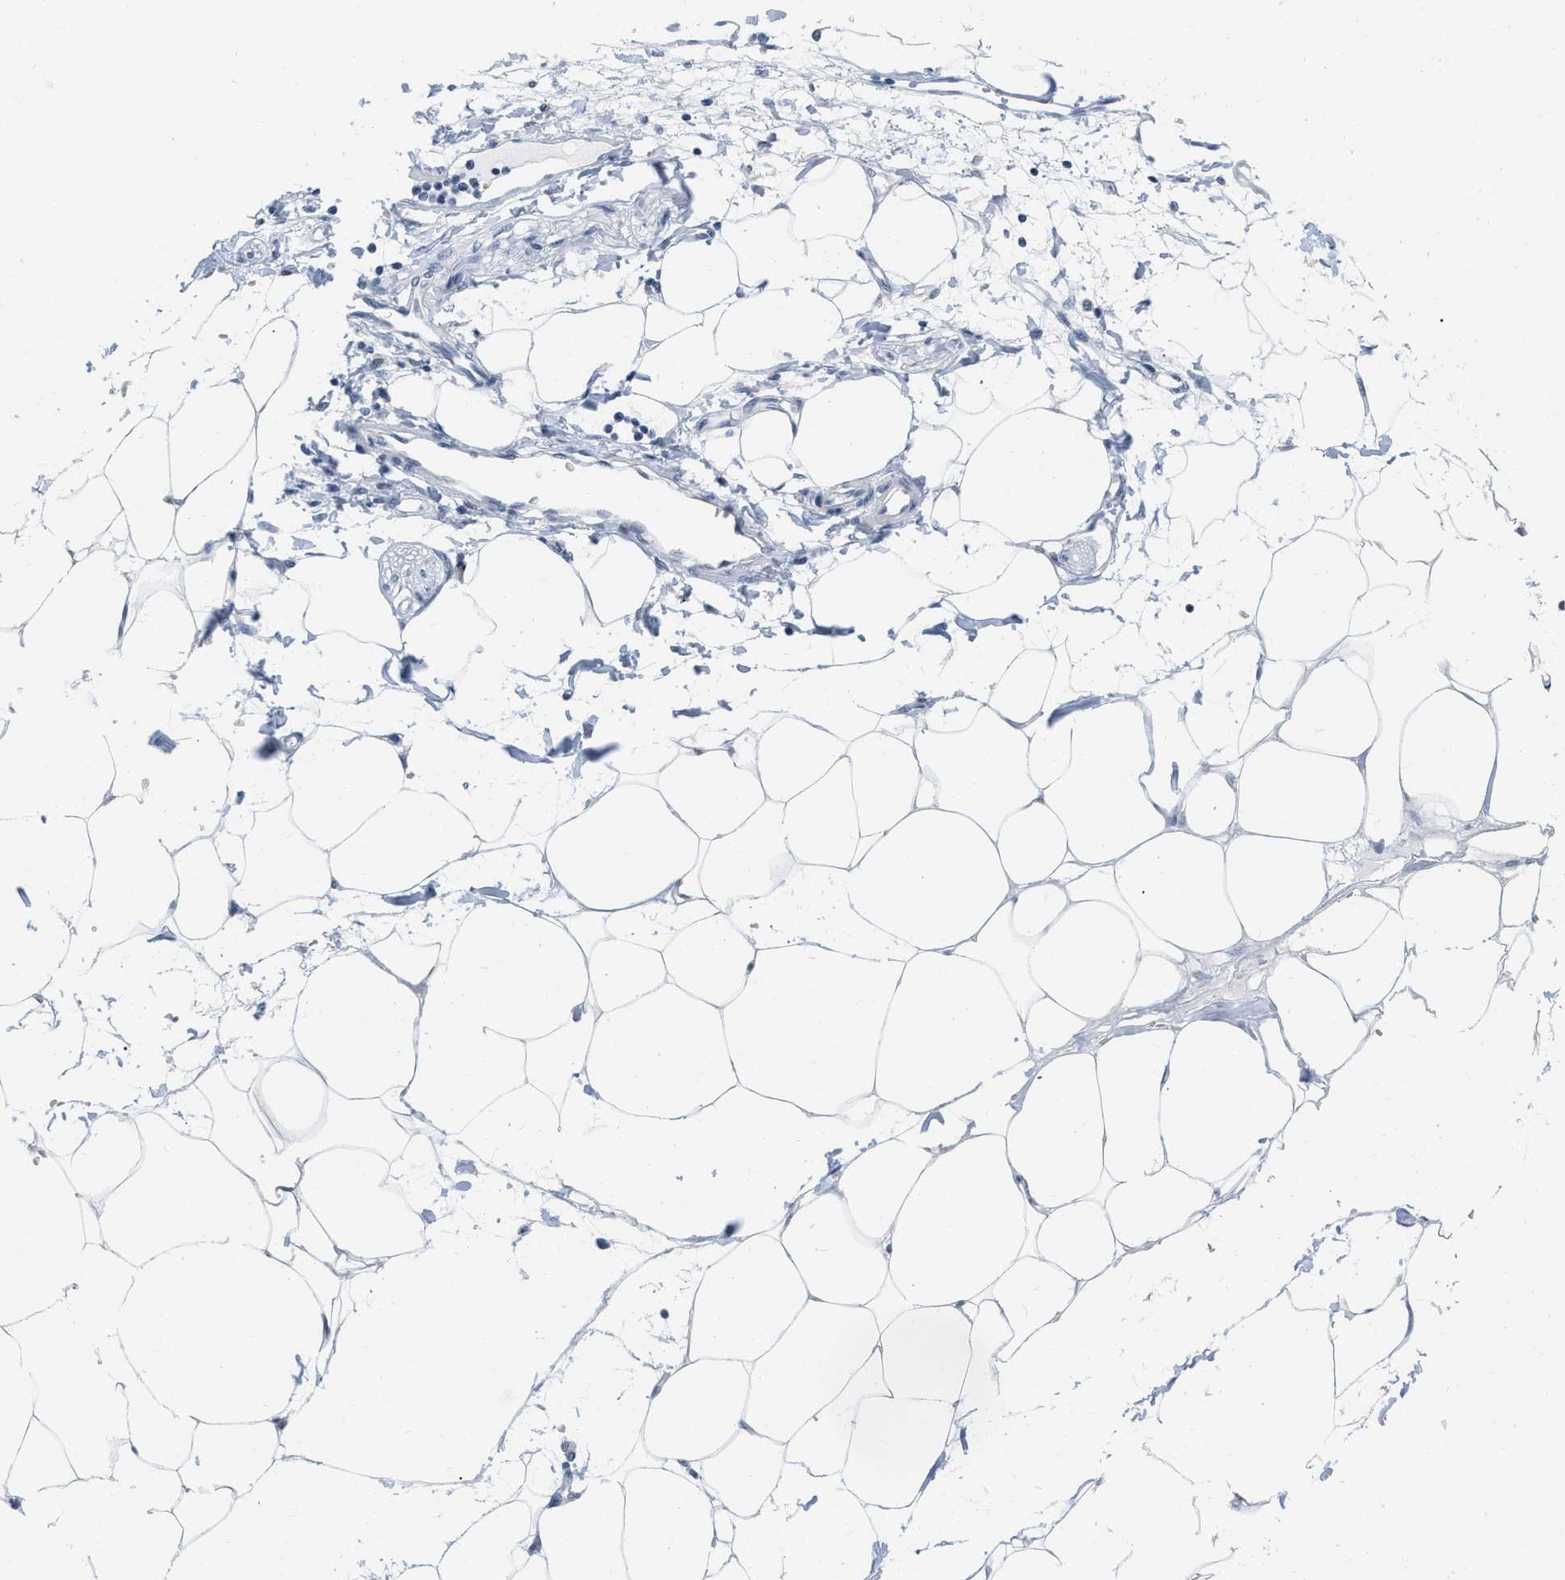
{"staining": {"intensity": "negative", "quantity": "none", "location": "none"}, "tissue": "adipose tissue", "cell_type": "Adipocytes", "image_type": "normal", "snomed": [{"axis": "morphology", "description": "Normal tissue, NOS"}, {"axis": "morphology", "description": "Adenocarcinoma, NOS"}, {"axis": "topography", "description": "Colon"}, {"axis": "topography", "description": "Peripheral nerve tissue"}], "caption": "This histopathology image is of unremarkable adipose tissue stained with immunohistochemistry to label a protein in brown with the nuclei are counter-stained blue. There is no expression in adipocytes. Nuclei are stained in blue.", "gene": "XIRP1", "patient": {"sex": "male", "age": 14}}